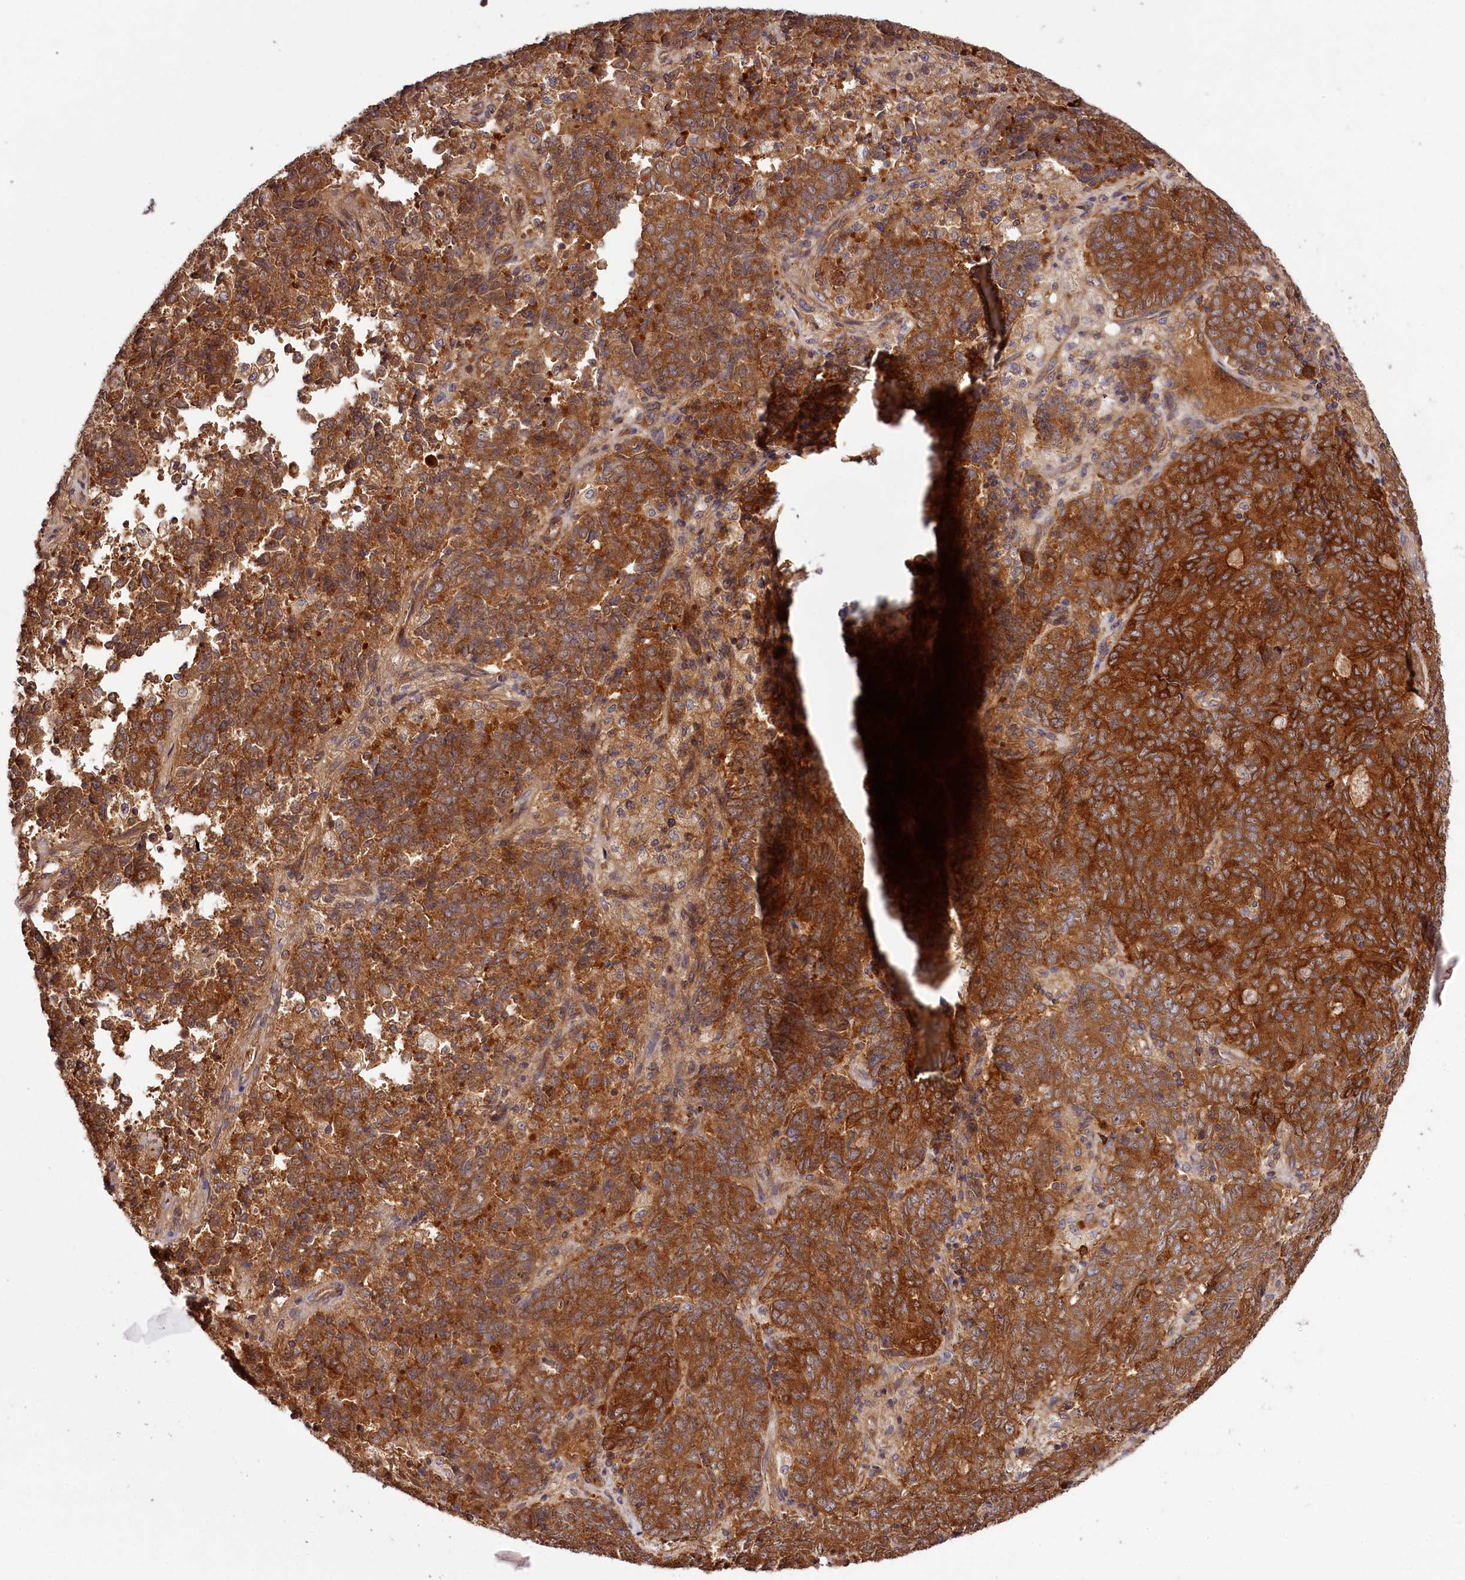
{"staining": {"intensity": "strong", "quantity": ">75%", "location": "cytoplasmic/membranous"}, "tissue": "endometrial cancer", "cell_type": "Tumor cells", "image_type": "cancer", "snomed": [{"axis": "morphology", "description": "Adenocarcinoma, NOS"}, {"axis": "topography", "description": "Endometrium"}], "caption": "The photomicrograph displays immunohistochemical staining of endometrial cancer. There is strong cytoplasmic/membranous positivity is identified in about >75% of tumor cells.", "gene": "TARS1", "patient": {"sex": "female", "age": 80}}